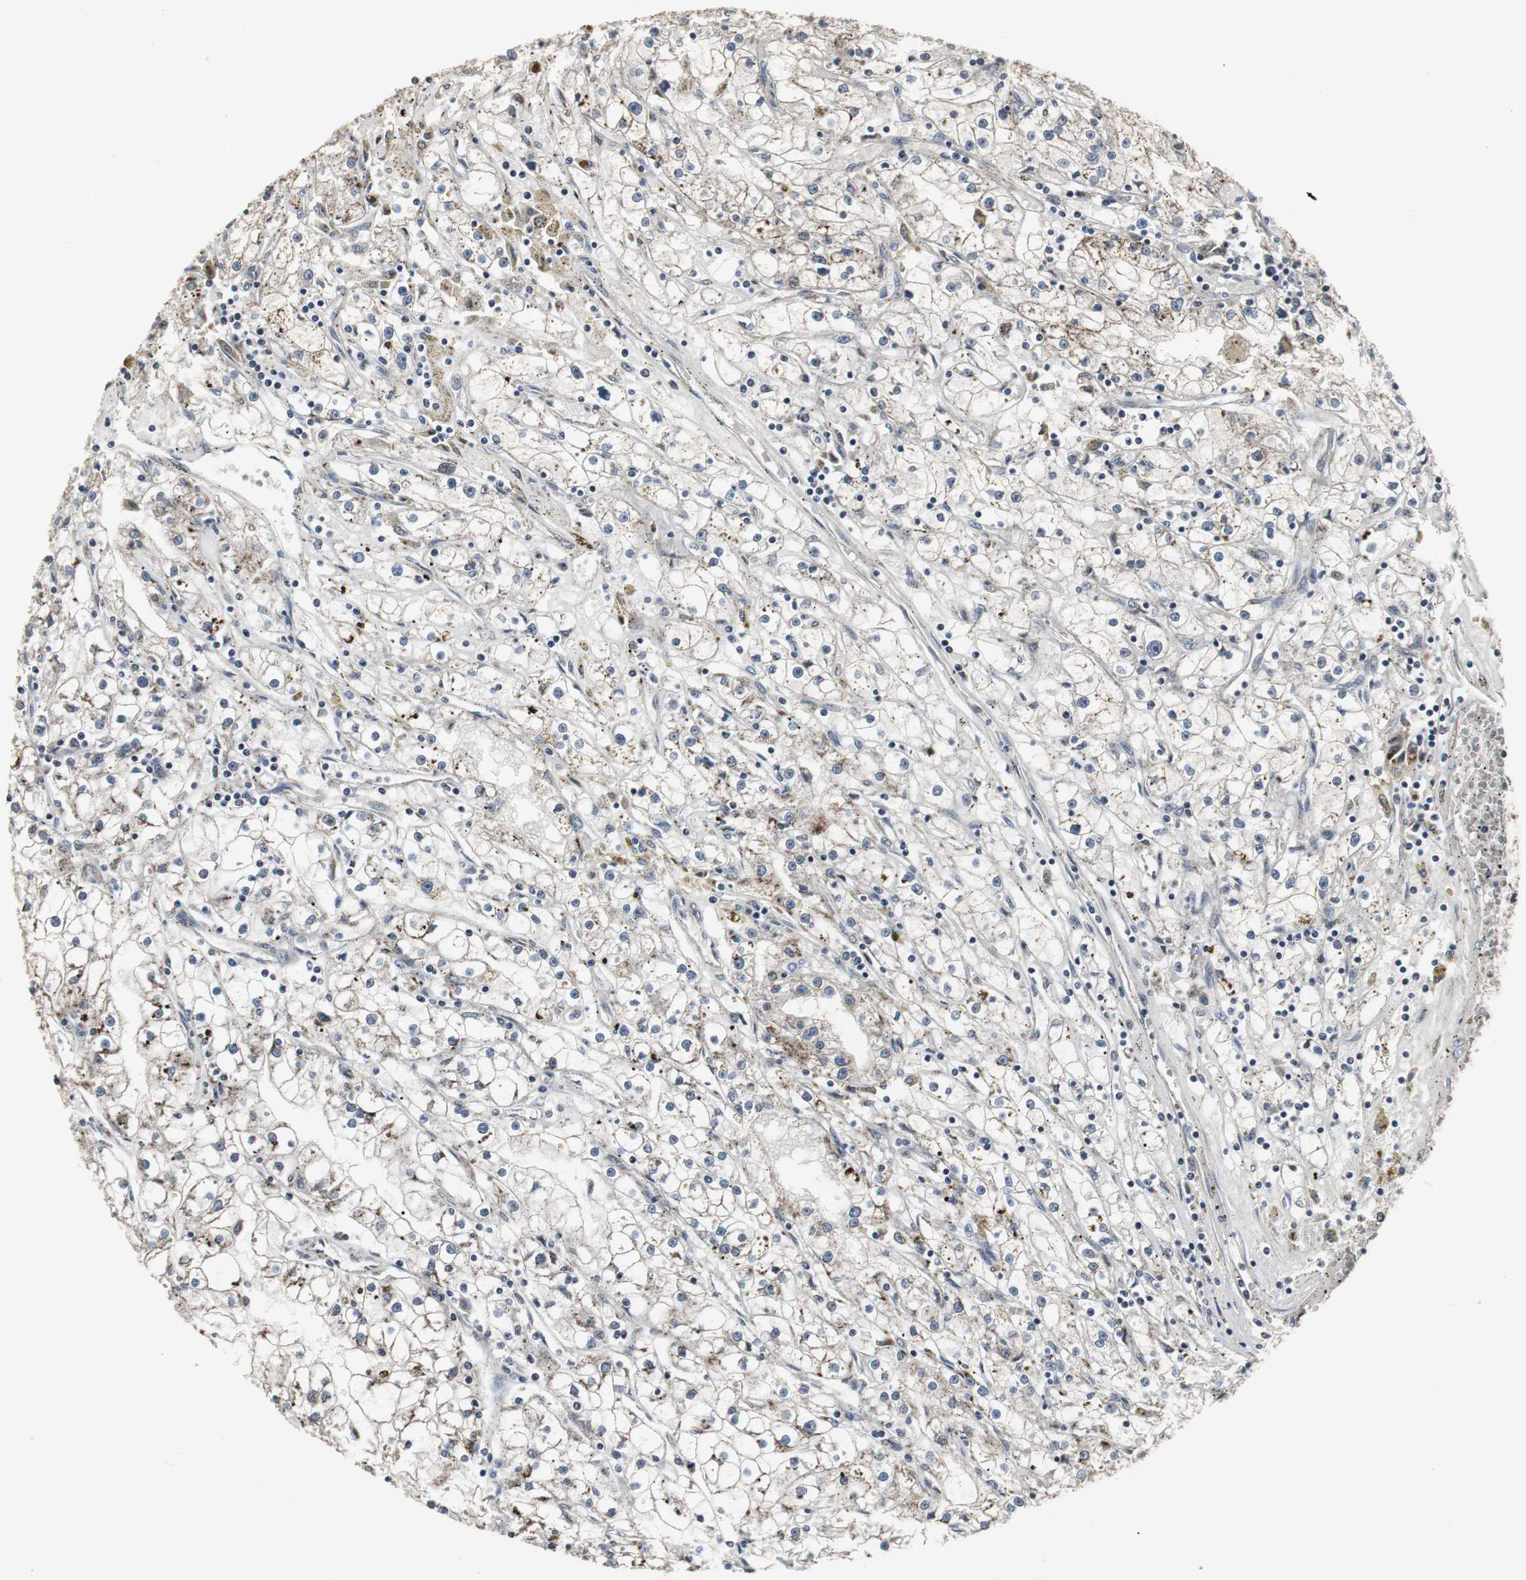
{"staining": {"intensity": "moderate", "quantity": "<25%", "location": "cytoplasmic/membranous"}, "tissue": "renal cancer", "cell_type": "Tumor cells", "image_type": "cancer", "snomed": [{"axis": "morphology", "description": "Adenocarcinoma, NOS"}, {"axis": "topography", "description": "Kidney"}], "caption": "Protein analysis of renal cancer (adenocarcinoma) tissue shows moderate cytoplasmic/membranous expression in about <25% of tumor cells. (DAB (3,3'-diaminobenzidine) IHC with brightfield microscopy, high magnification).", "gene": "ACAA1", "patient": {"sex": "male", "age": 56}}